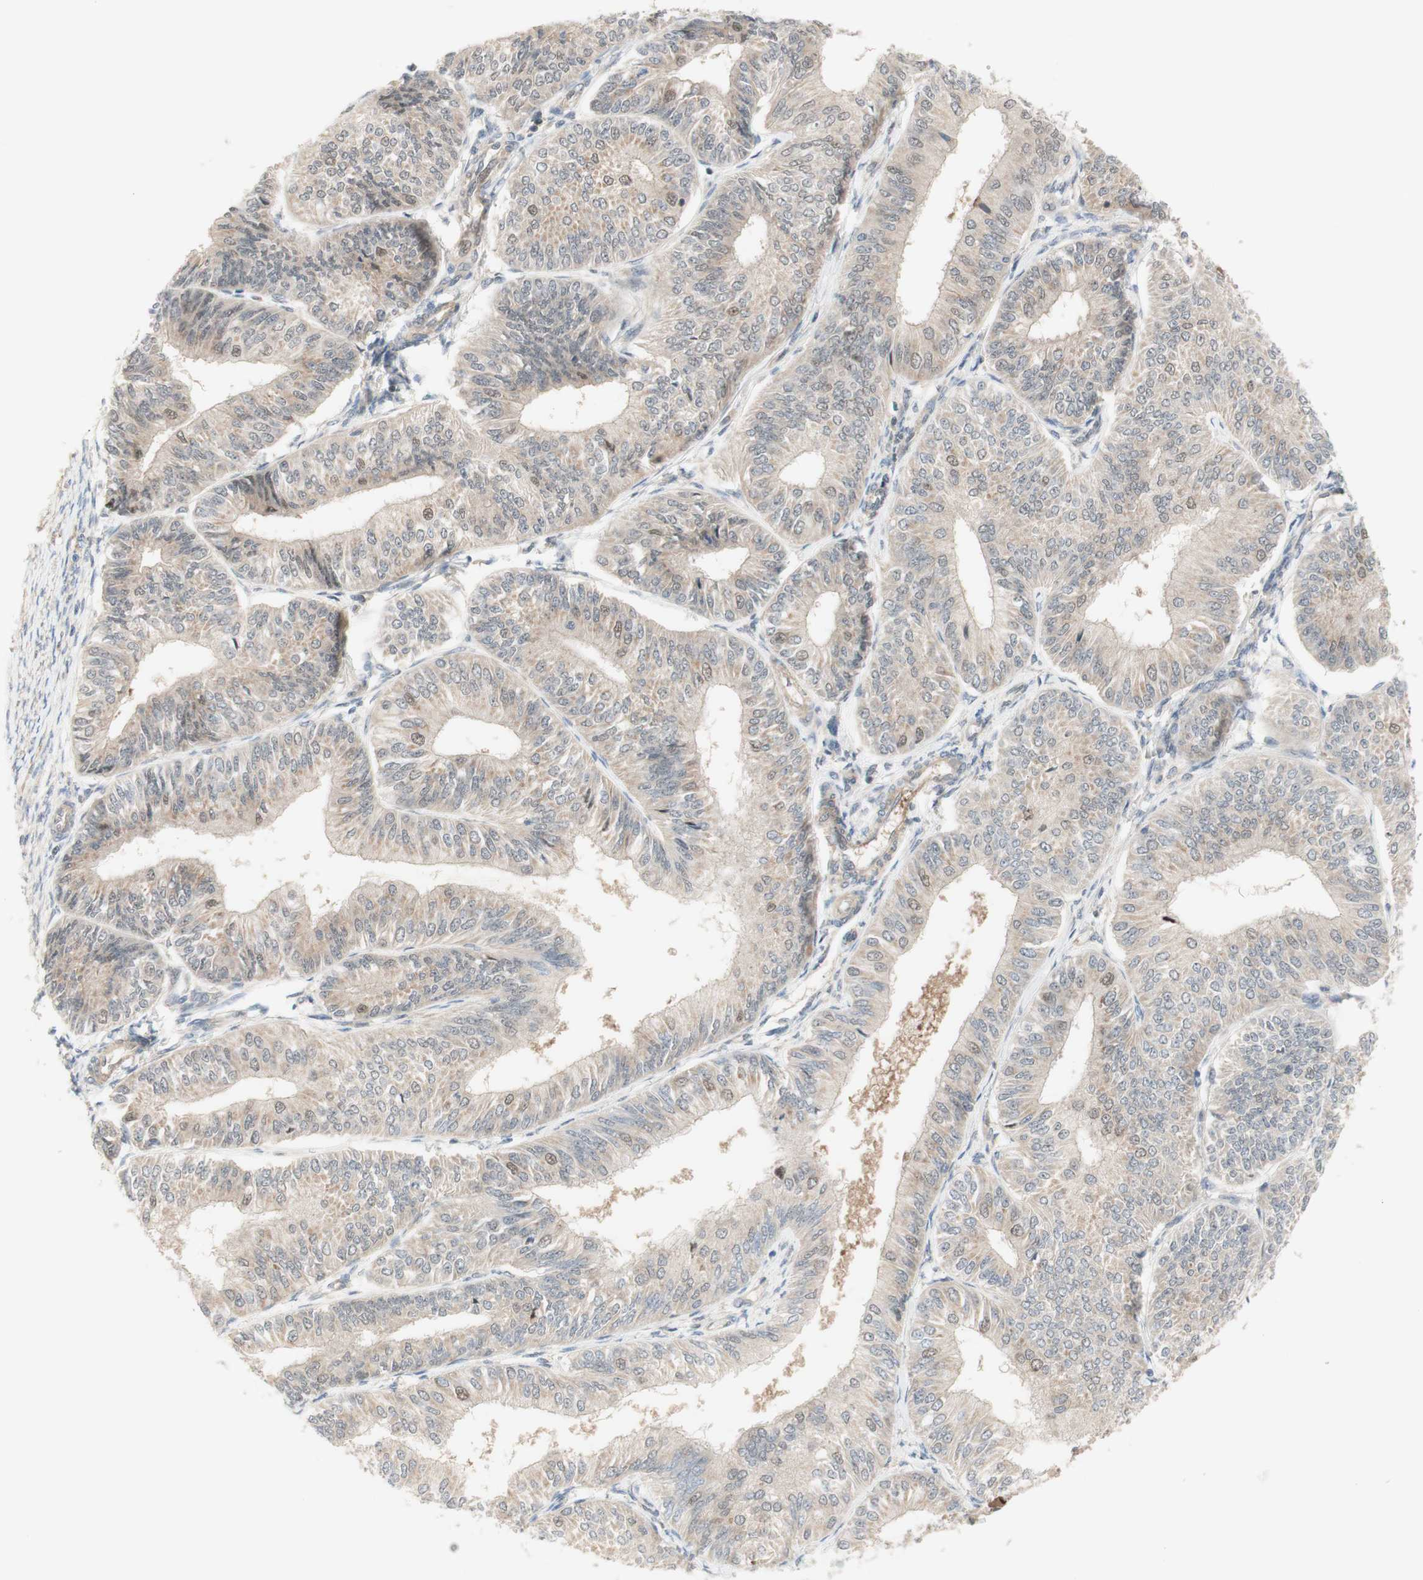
{"staining": {"intensity": "weak", "quantity": "25%-75%", "location": "cytoplasmic/membranous,nuclear"}, "tissue": "endometrial cancer", "cell_type": "Tumor cells", "image_type": "cancer", "snomed": [{"axis": "morphology", "description": "Adenocarcinoma, NOS"}, {"axis": "topography", "description": "Endometrium"}], "caption": "A micrograph of endometrial cancer (adenocarcinoma) stained for a protein exhibits weak cytoplasmic/membranous and nuclear brown staining in tumor cells.", "gene": "RFNG", "patient": {"sex": "female", "age": 58}}